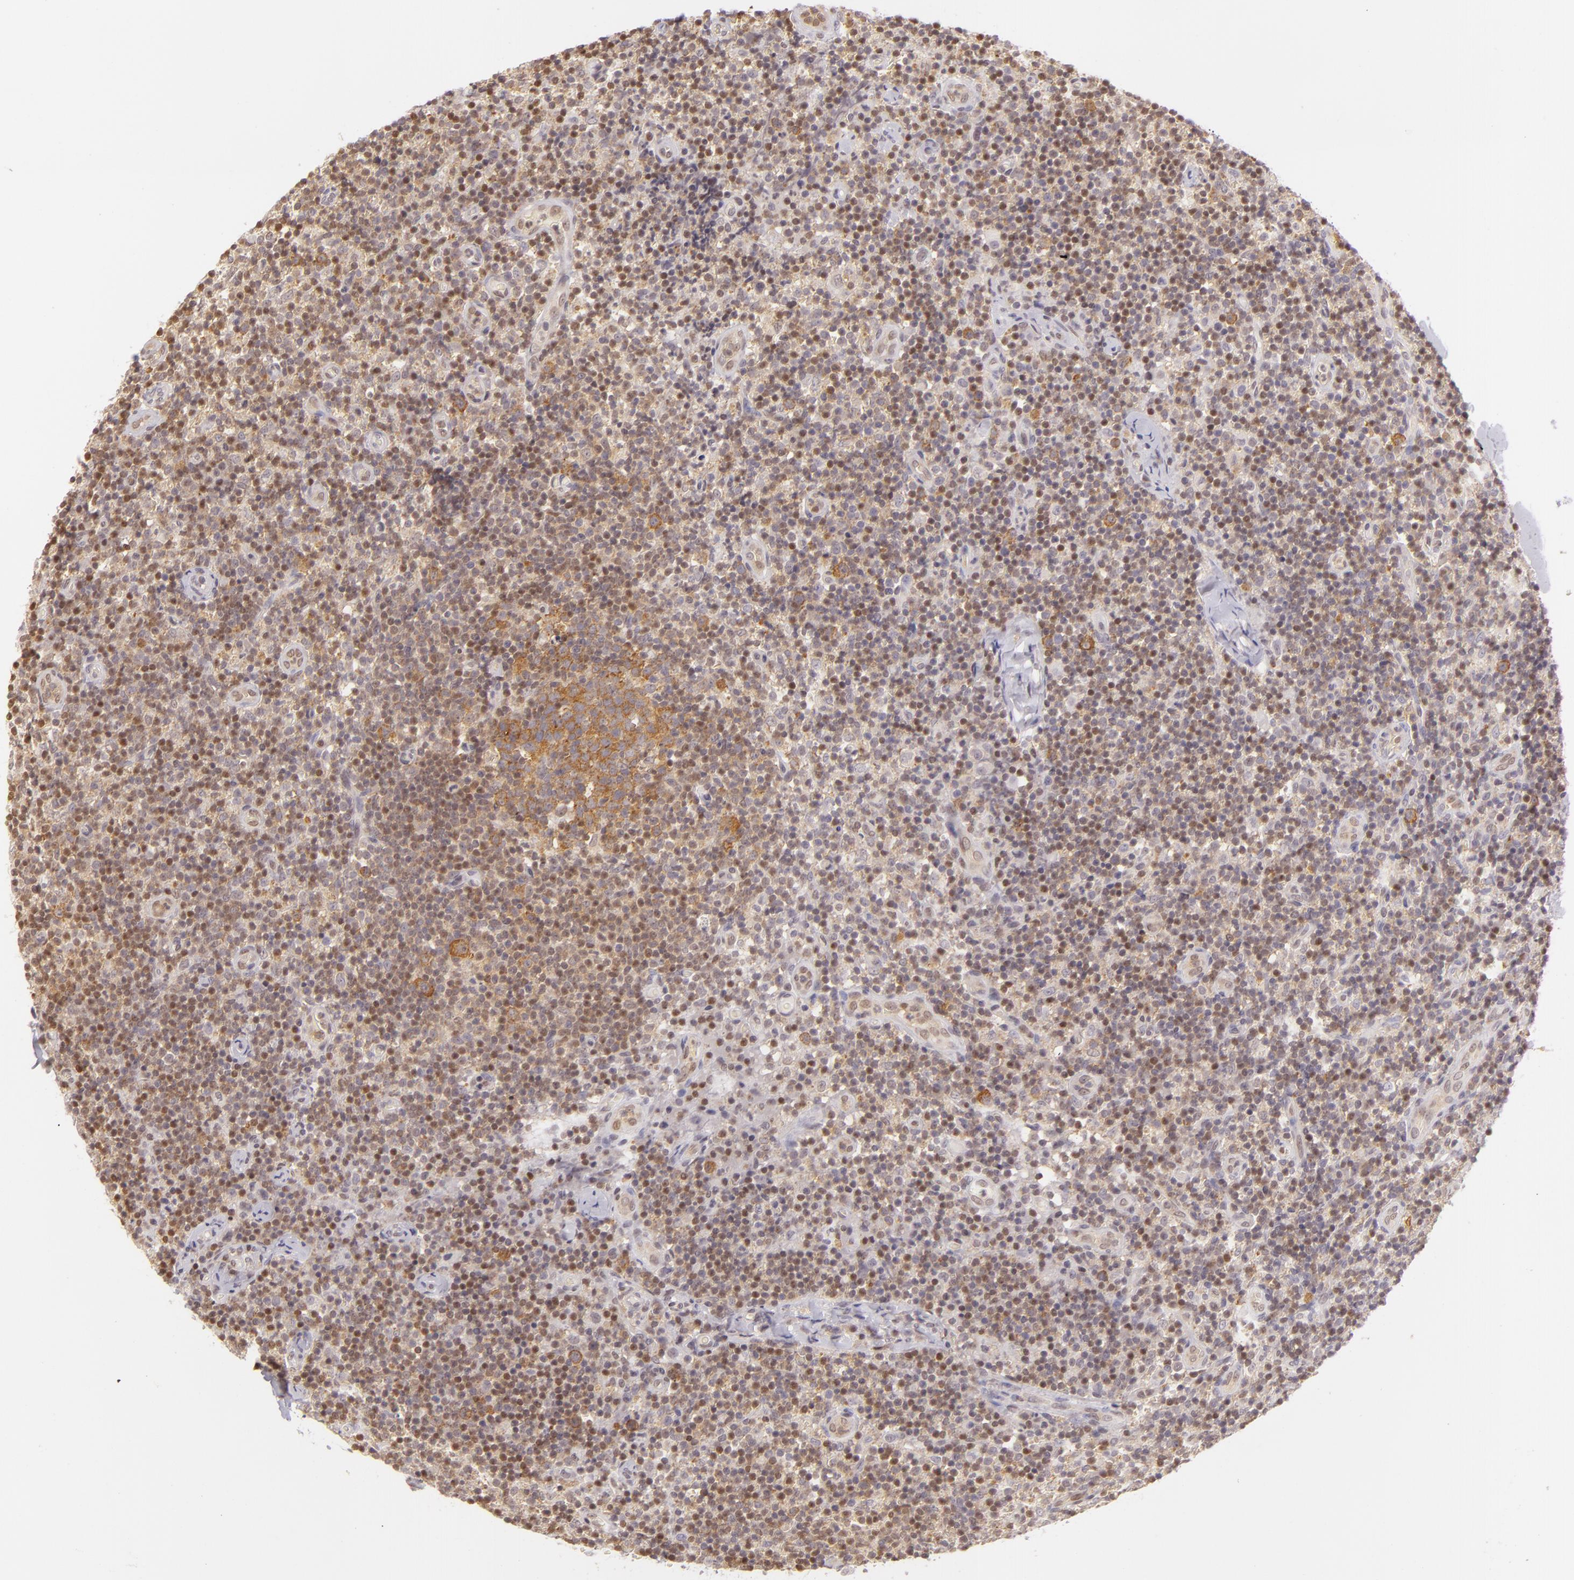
{"staining": {"intensity": "strong", "quantity": "25%-75%", "location": "cytoplasmic/membranous"}, "tissue": "lymph node", "cell_type": "Germinal center cells", "image_type": "normal", "snomed": [{"axis": "morphology", "description": "Normal tissue, NOS"}, {"axis": "morphology", "description": "Inflammation, NOS"}, {"axis": "topography", "description": "Lymph node"}], "caption": "Benign lymph node was stained to show a protein in brown. There is high levels of strong cytoplasmic/membranous staining in about 25%-75% of germinal center cells. (DAB = brown stain, brightfield microscopy at high magnification).", "gene": "ENSG00000290315", "patient": {"sex": "male", "age": 46}}